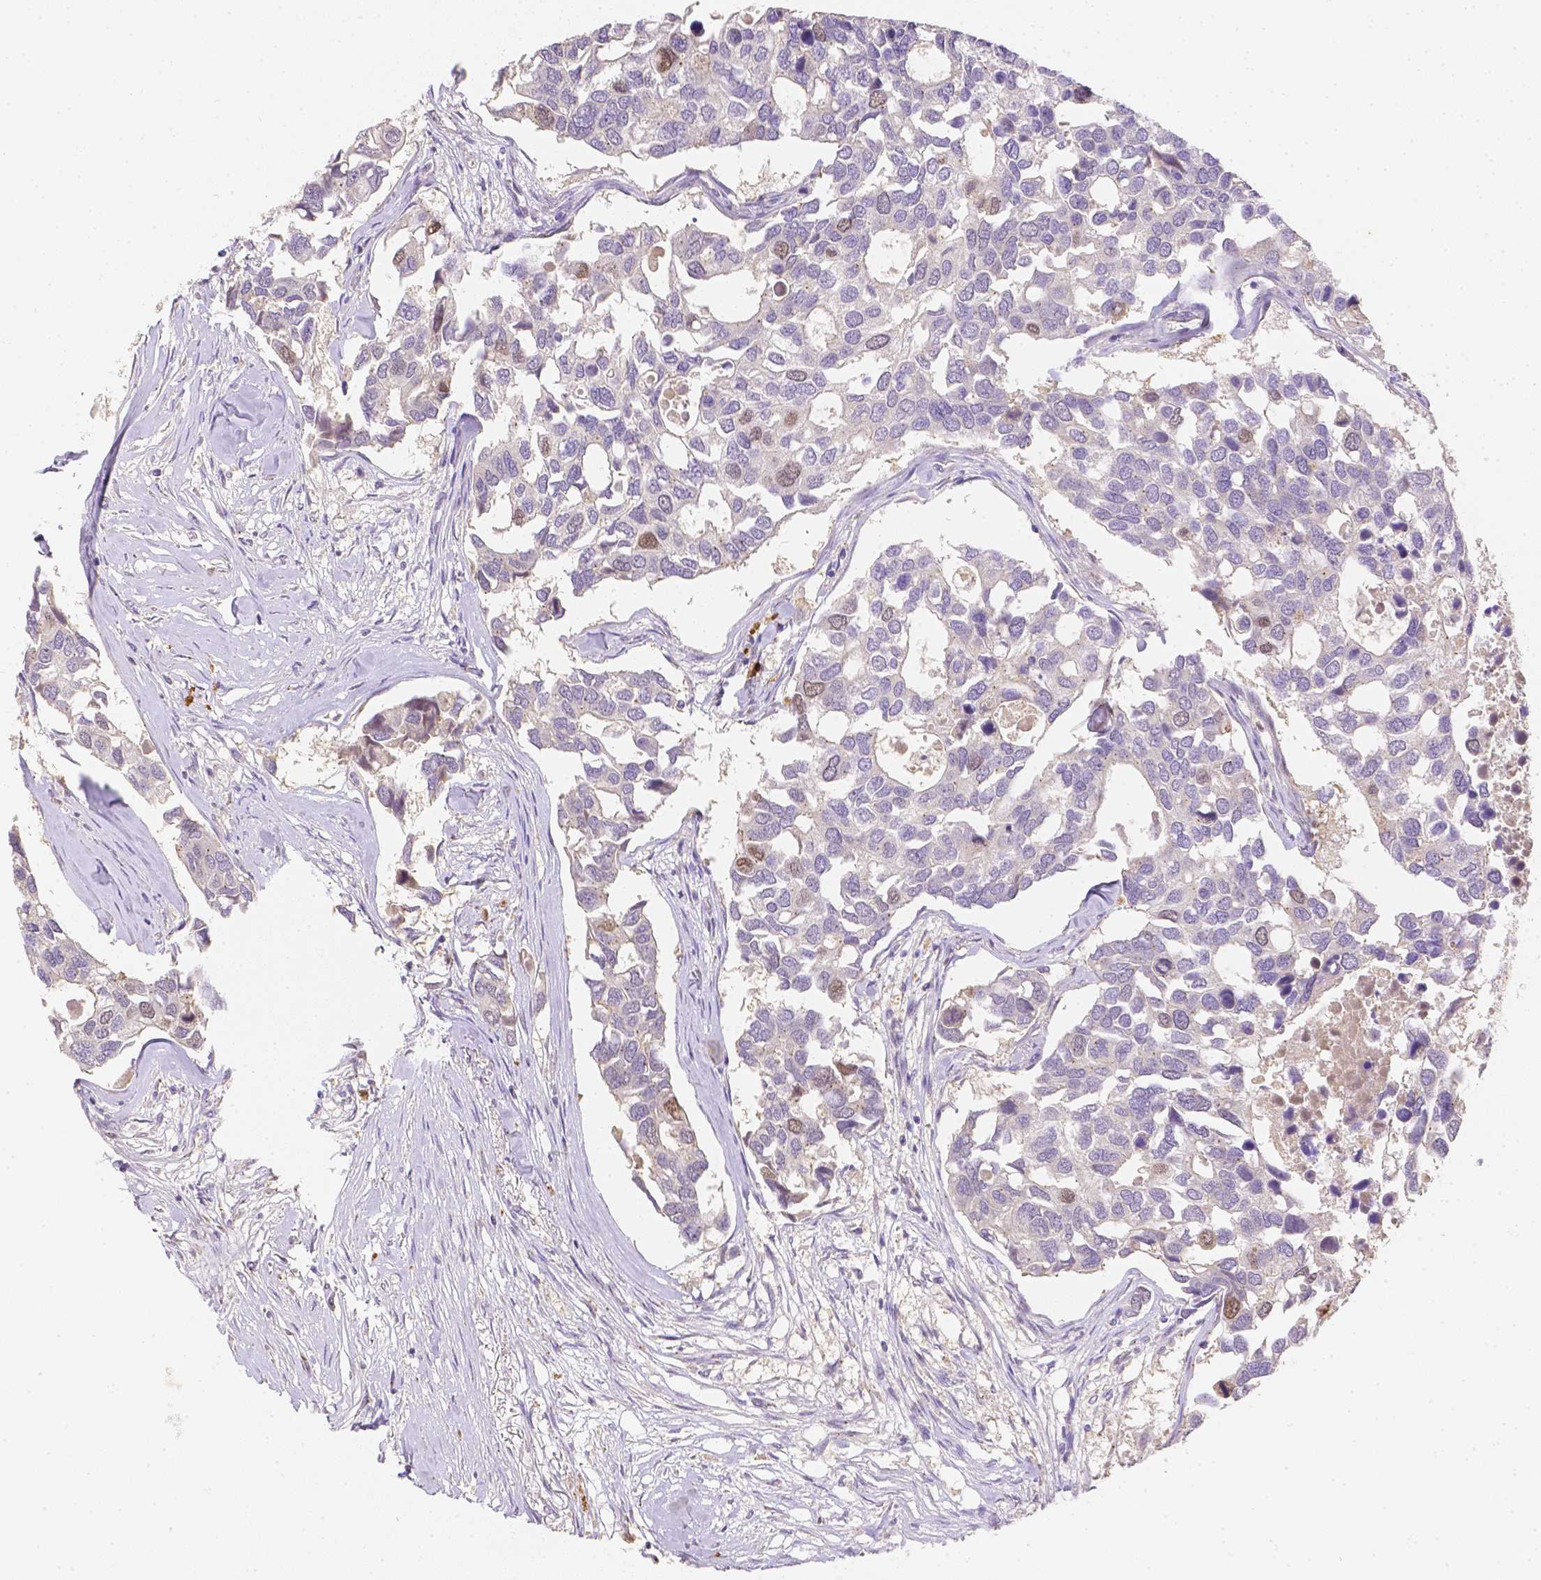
{"staining": {"intensity": "weak", "quantity": "<25%", "location": "nuclear"}, "tissue": "breast cancer", "cell_type": "Tumor cells", "image_type": "cancer", "snomed": [{"axis": "morphology", "description": "Duct carcinoma"}, {"axis": "topography", "description": "Breast"}], "caption": "There is no significant staining in tumor cells of invasive ductal carcinoma (breast).", "gene": "C10orf67", "patient": {"sex": "female", "age": 83}}